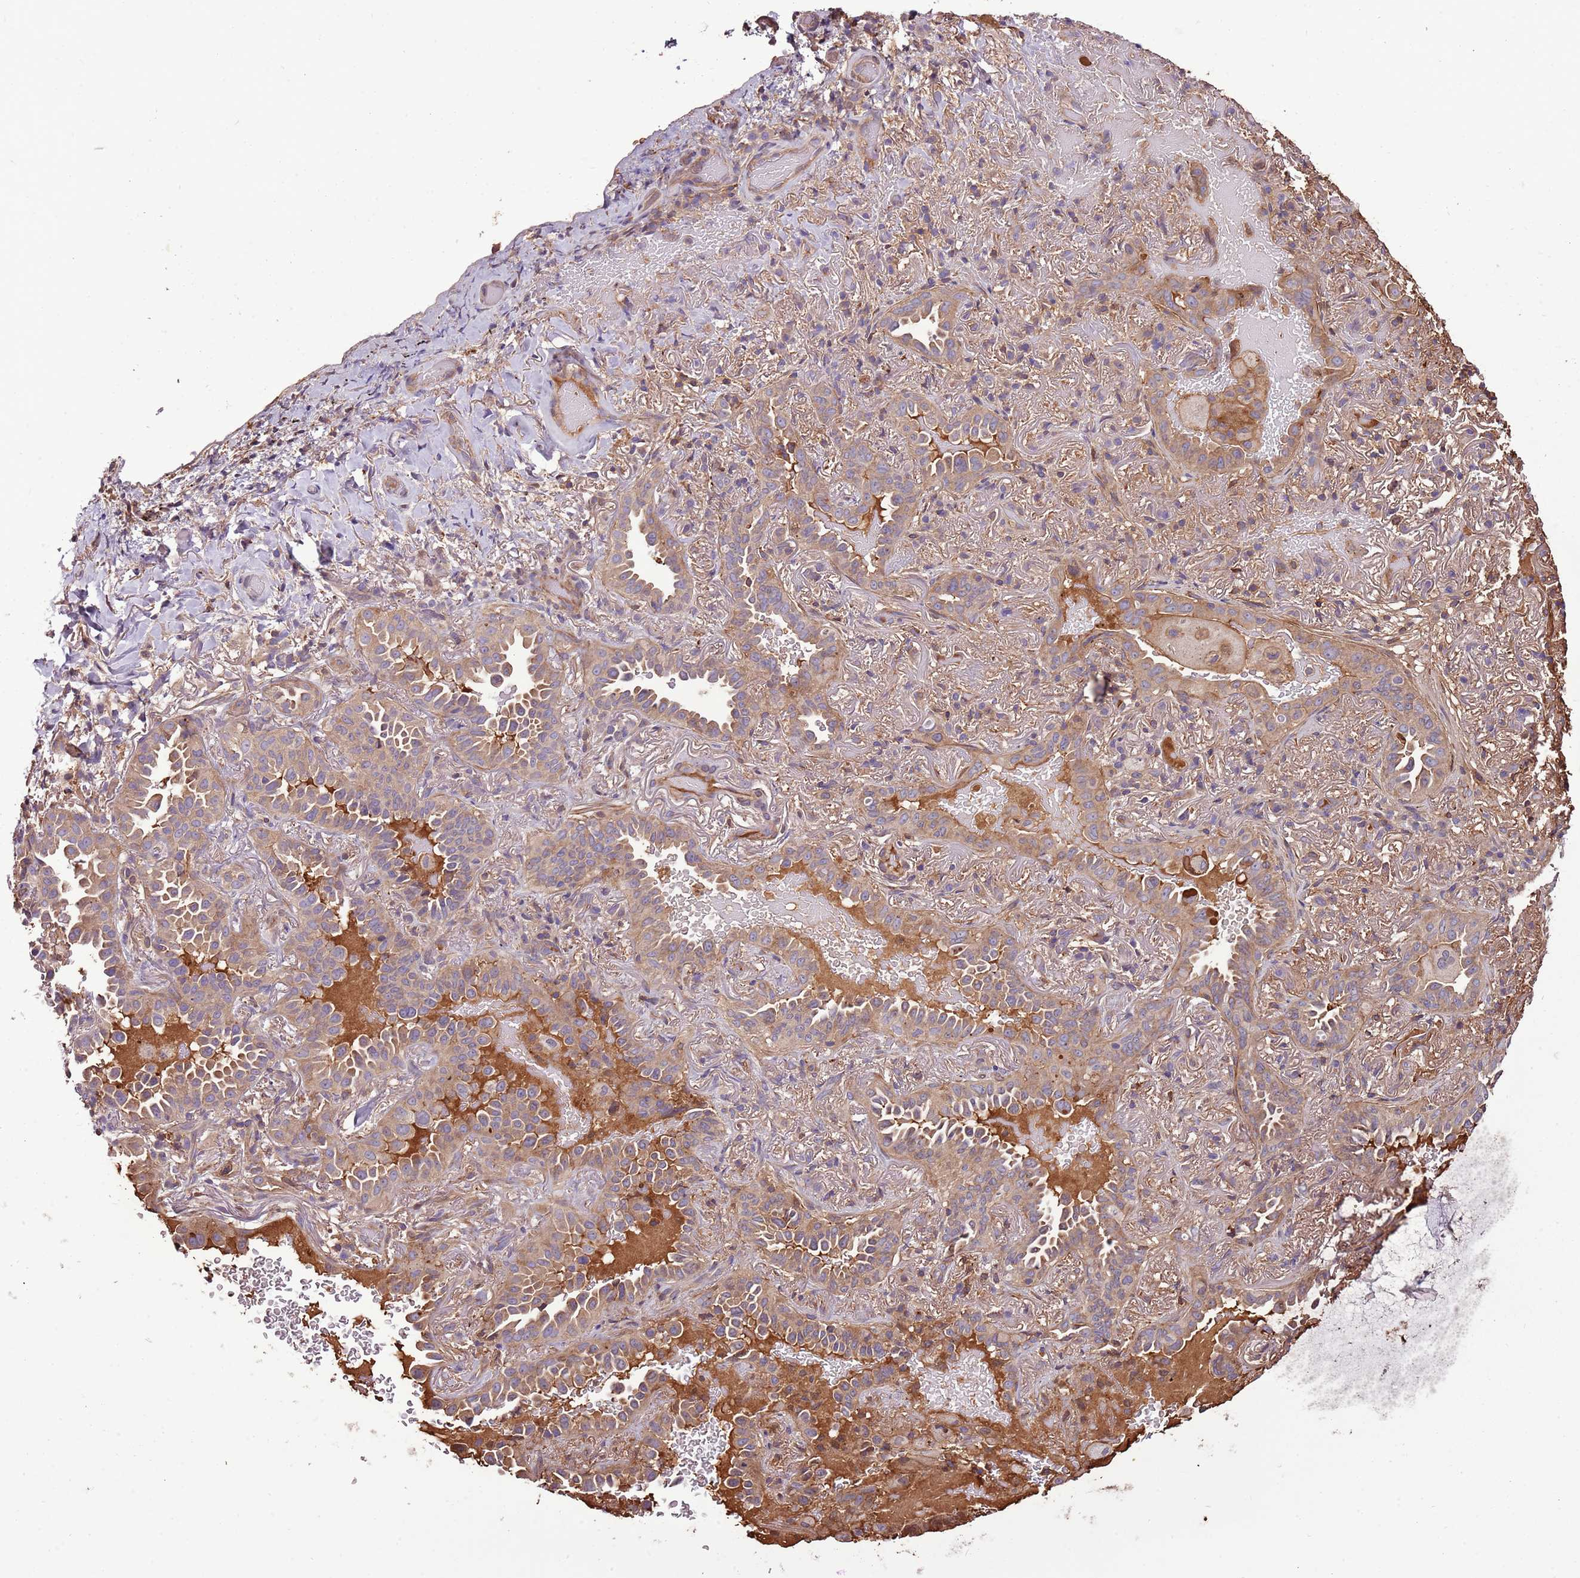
{"staining": {"intensity": "weak", "quantity": ">75%", "location": "cytoplasmic/membranous"}, "tissue": "lung cancer", "cell_type": "Tumor cells", "image_type": "cancer", "snomed": [{"axis": "morphology", "description": "Adenocarcinoma, NOS"}, {"axis": "topography", "description": "Lung"}], "caption": "Adenocarcinoma (lung) stained with DAB immunohistochemistry (IHC) displays low levels of weak cytoplasmic/membranous staining in about >75% of tumor cells.", "gene": "DENR", "patient": {"sex": "female", "age": 69}}